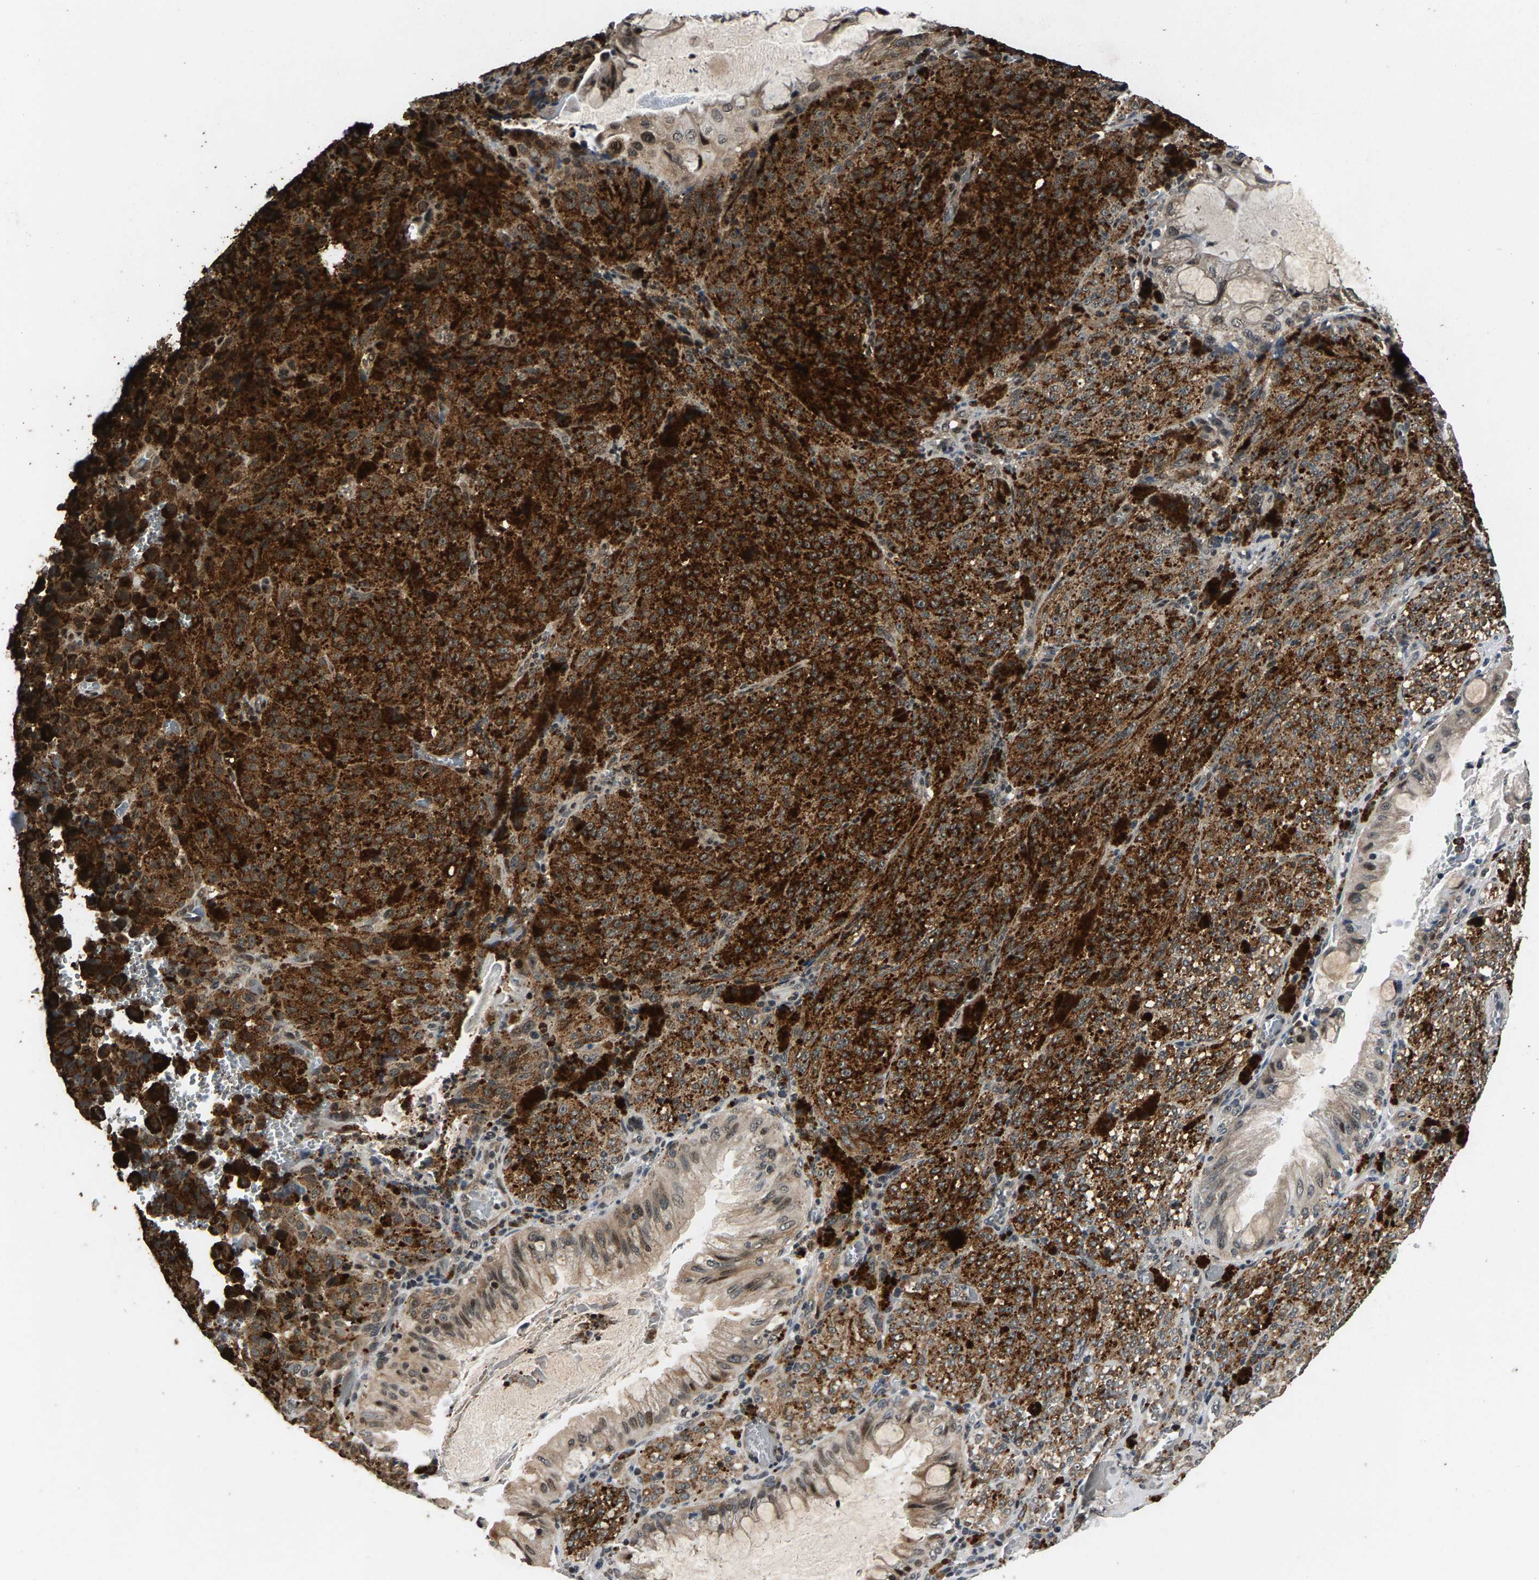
{"staining": {"intensity": "moderate", "quantity": ">75%", "location": "cytoplasmic/membranous"}, "tissue": "melanoma", "cell_type": "Tumor cells", "image_type": "cancer", "snomed": [{"axis": "morphology", "description": "Malignant melanoma, NOS"}, {"axis": "topography", "description": "Rectum"}], "caption": "Immunohistochemical staining of melanoma demonstrates medium levels of moderate cytoplasmic/membranous protein expression in approximately >75% of tumor cells. Ihc stains the protein in brown and the nuclei are stained blue.", "gene": "RBM33", "patient": {"sex": "female", "age": 81}}